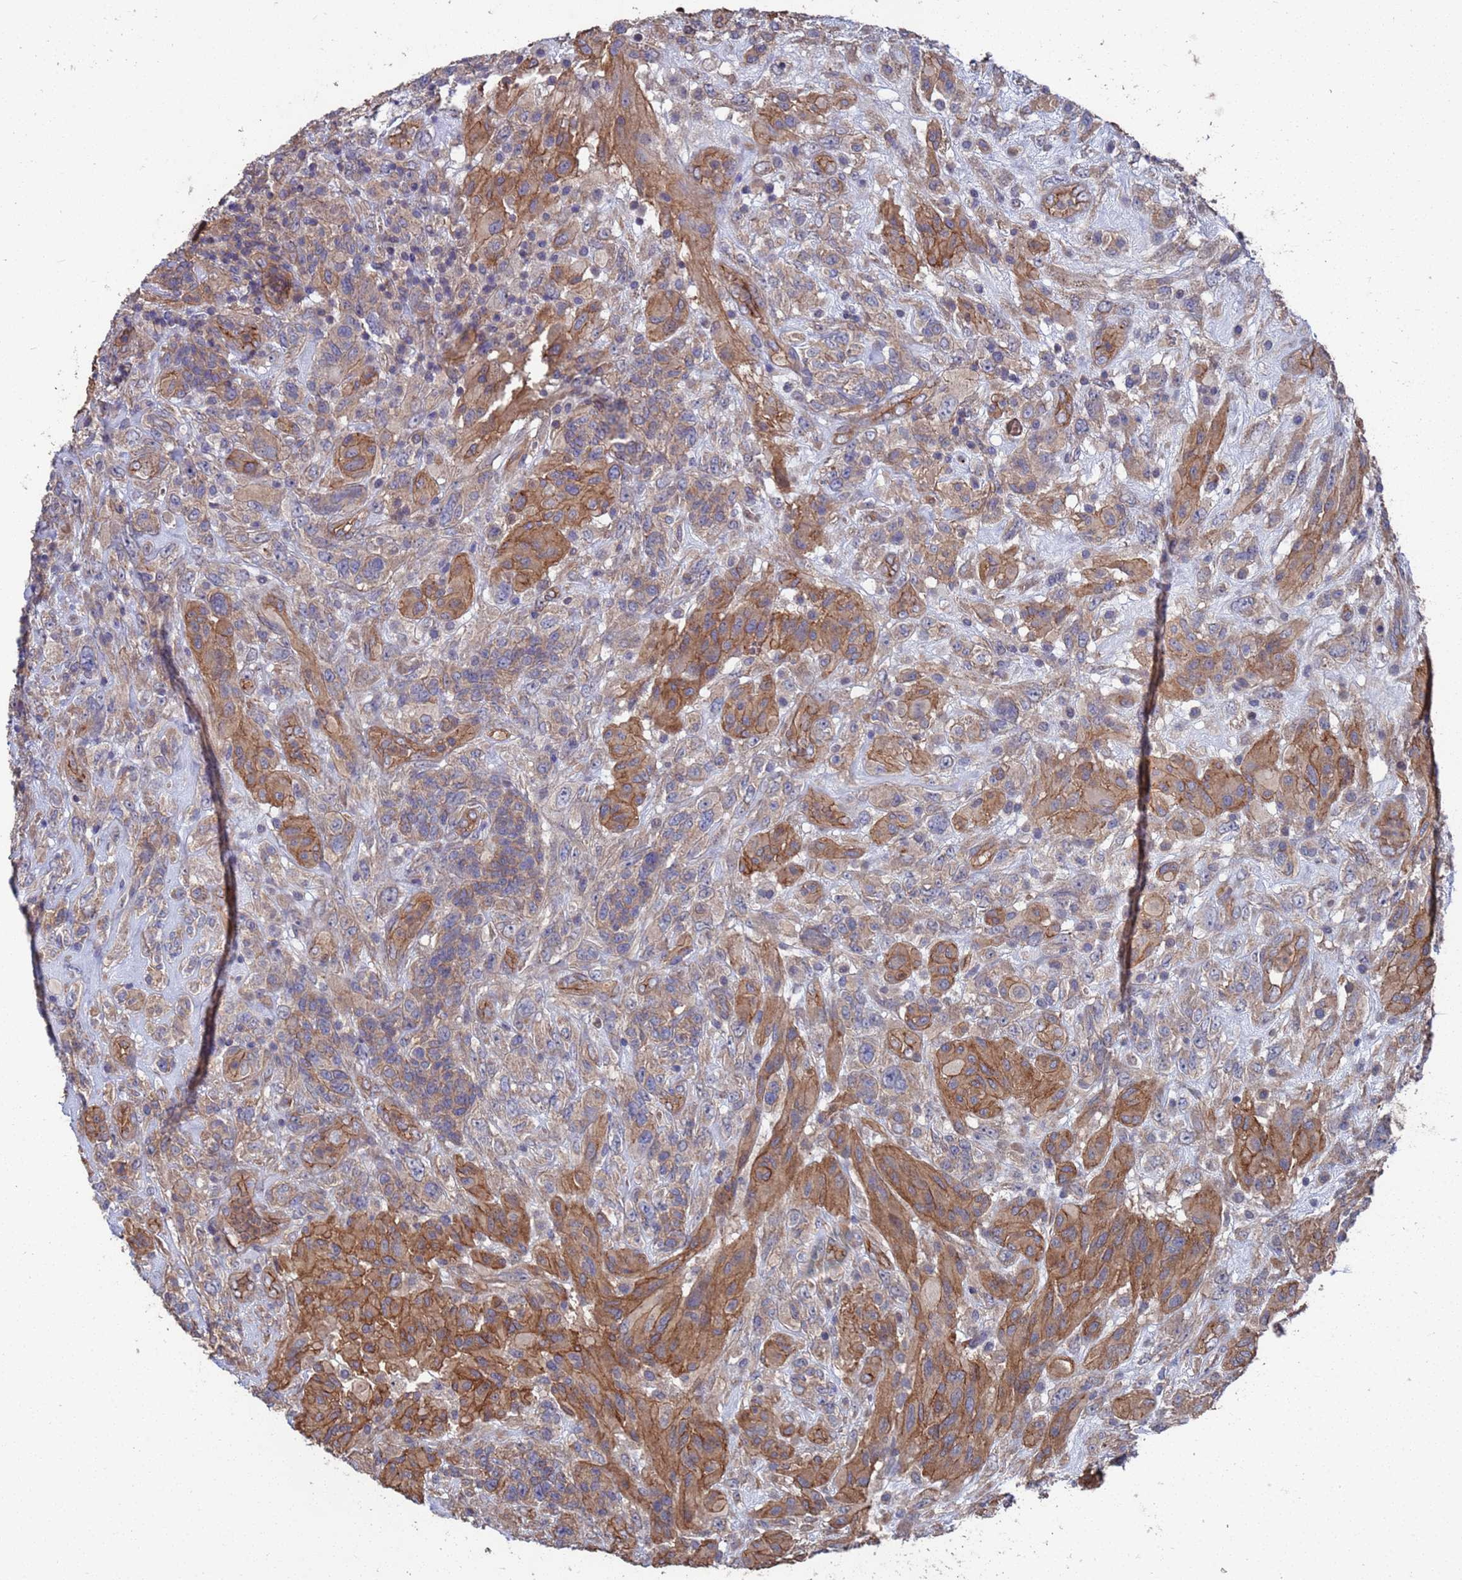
{"staining": {"intensity": "moderate", "quantity": ">75%", "location": "cytoplasmic/membranous"}, "tissue": "glioma", "cell_type": "Tumor cells", "image_type": "cancer", "snomed": [{"axis": "morphology", "description": "Glioma, malignant, High grade"}, {"axis": "topography", "description": "Brain"}], "caption": "Malignant glioma (high-grade) stained with a brown dye demonstrates moderate cytoplasmic/membranous positive positivity in approximately >75% of tumor cells.", "gene": "NDUFAF6", "patient": {"sex": "male", "age": 61}}